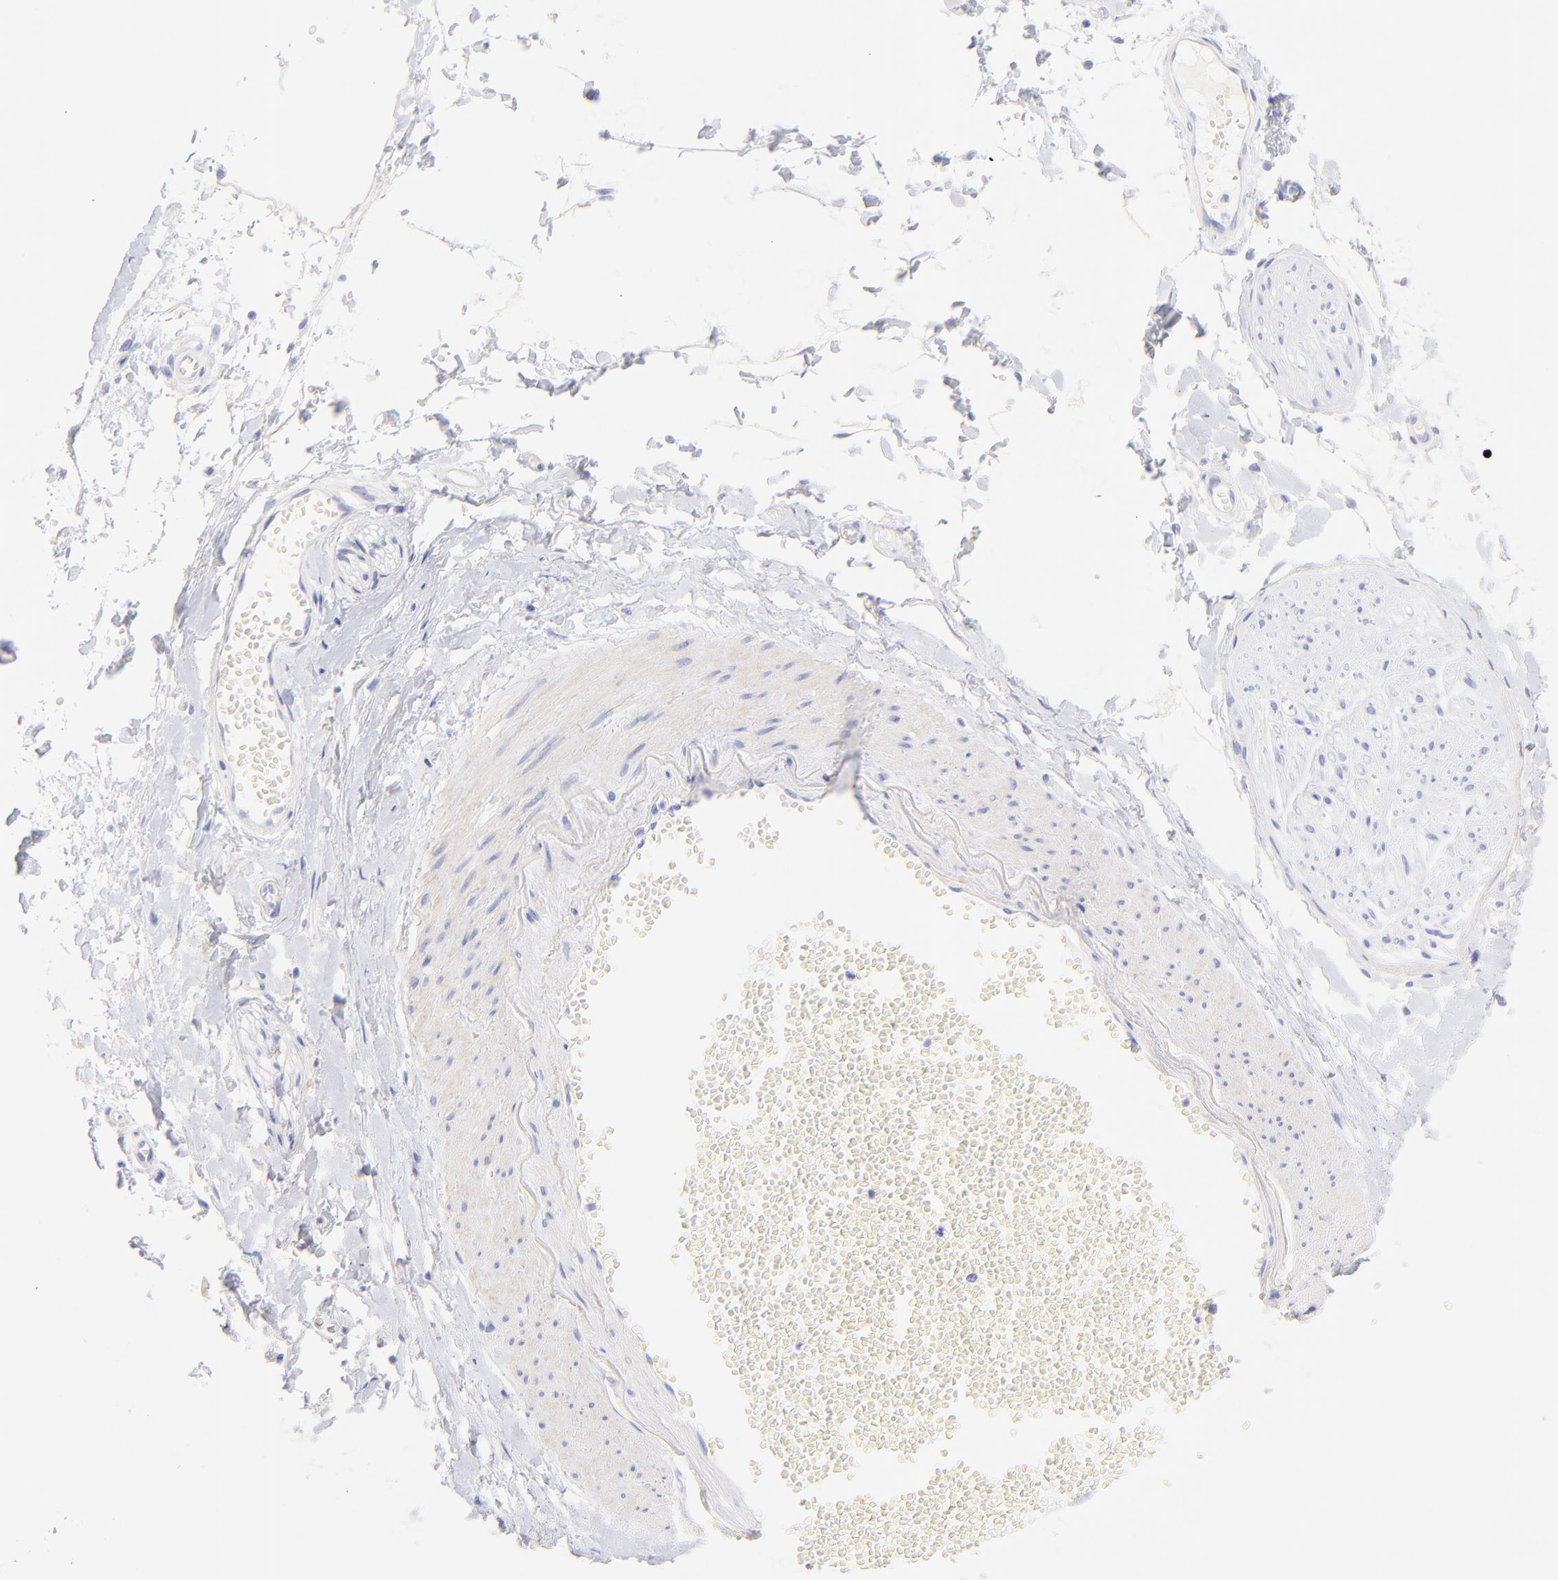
{"staining": {"intensity": "negative", "quantity": "none", "location": "none"}, "tissue": "adipose tissue", "cell_type": "Adipocytes", "image_type": "normal", "snomed": [{"axis": "morphology", "description": "Normal tissue, NOS"}, {"axis": "morphology", "description": "Inflammation, NOS"}, {"axis": "topography", "description": "Salivary gland"}, {"axis": "topography", "description": "Peripheral nerve tissue"}], "caption": "IHC image of unremarkable human adipose tissue stained for a protein (brown), which shows no staining in adipocytes.", "gene": "C1QTNF6", "patient": {"sex": "female", "age": 75}}